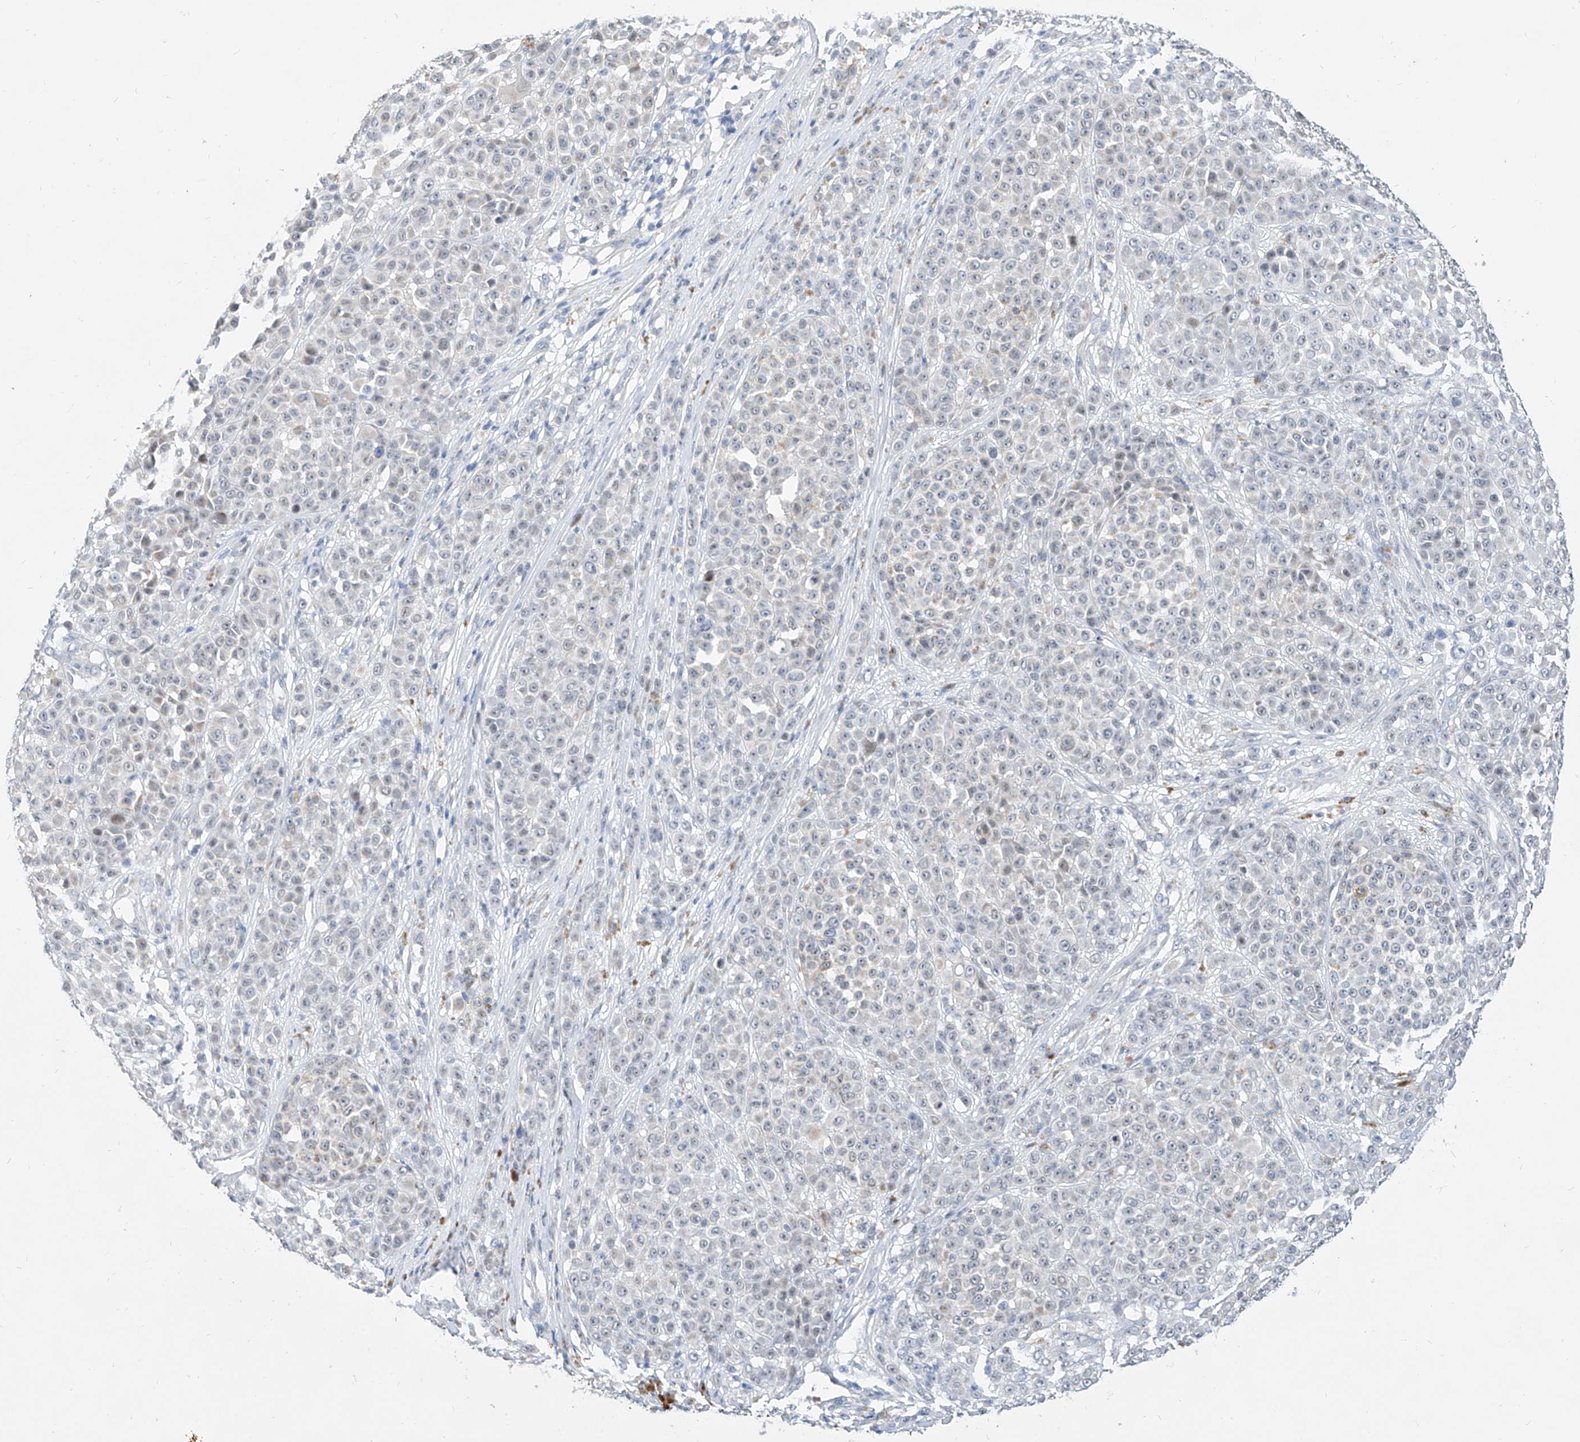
{"staining": {"intensity": "weak", "quantity": "25%-75%", "location": "cytoplasmic/membranous"}, "tissue": "melanoma", "cell_type": "Tumor cells", "image_type": "cancer", "snomed": [{"axis": "morphology", "description": "Malignant melanoma, NOS"}, {"axis": "topography", "description": "Skin"}], "caption": "High-power microscopy captured an immunohistochemistry histopathology image of malignant melanoma, revealing weak cytoplasmic/membranous staining in about 25%-75% of tumor cells. (brown staining indicates protein expression, while blue staining denotes nuclei).", "gene": "BPTF", "patient": {"sex": "female", "age": 94}}